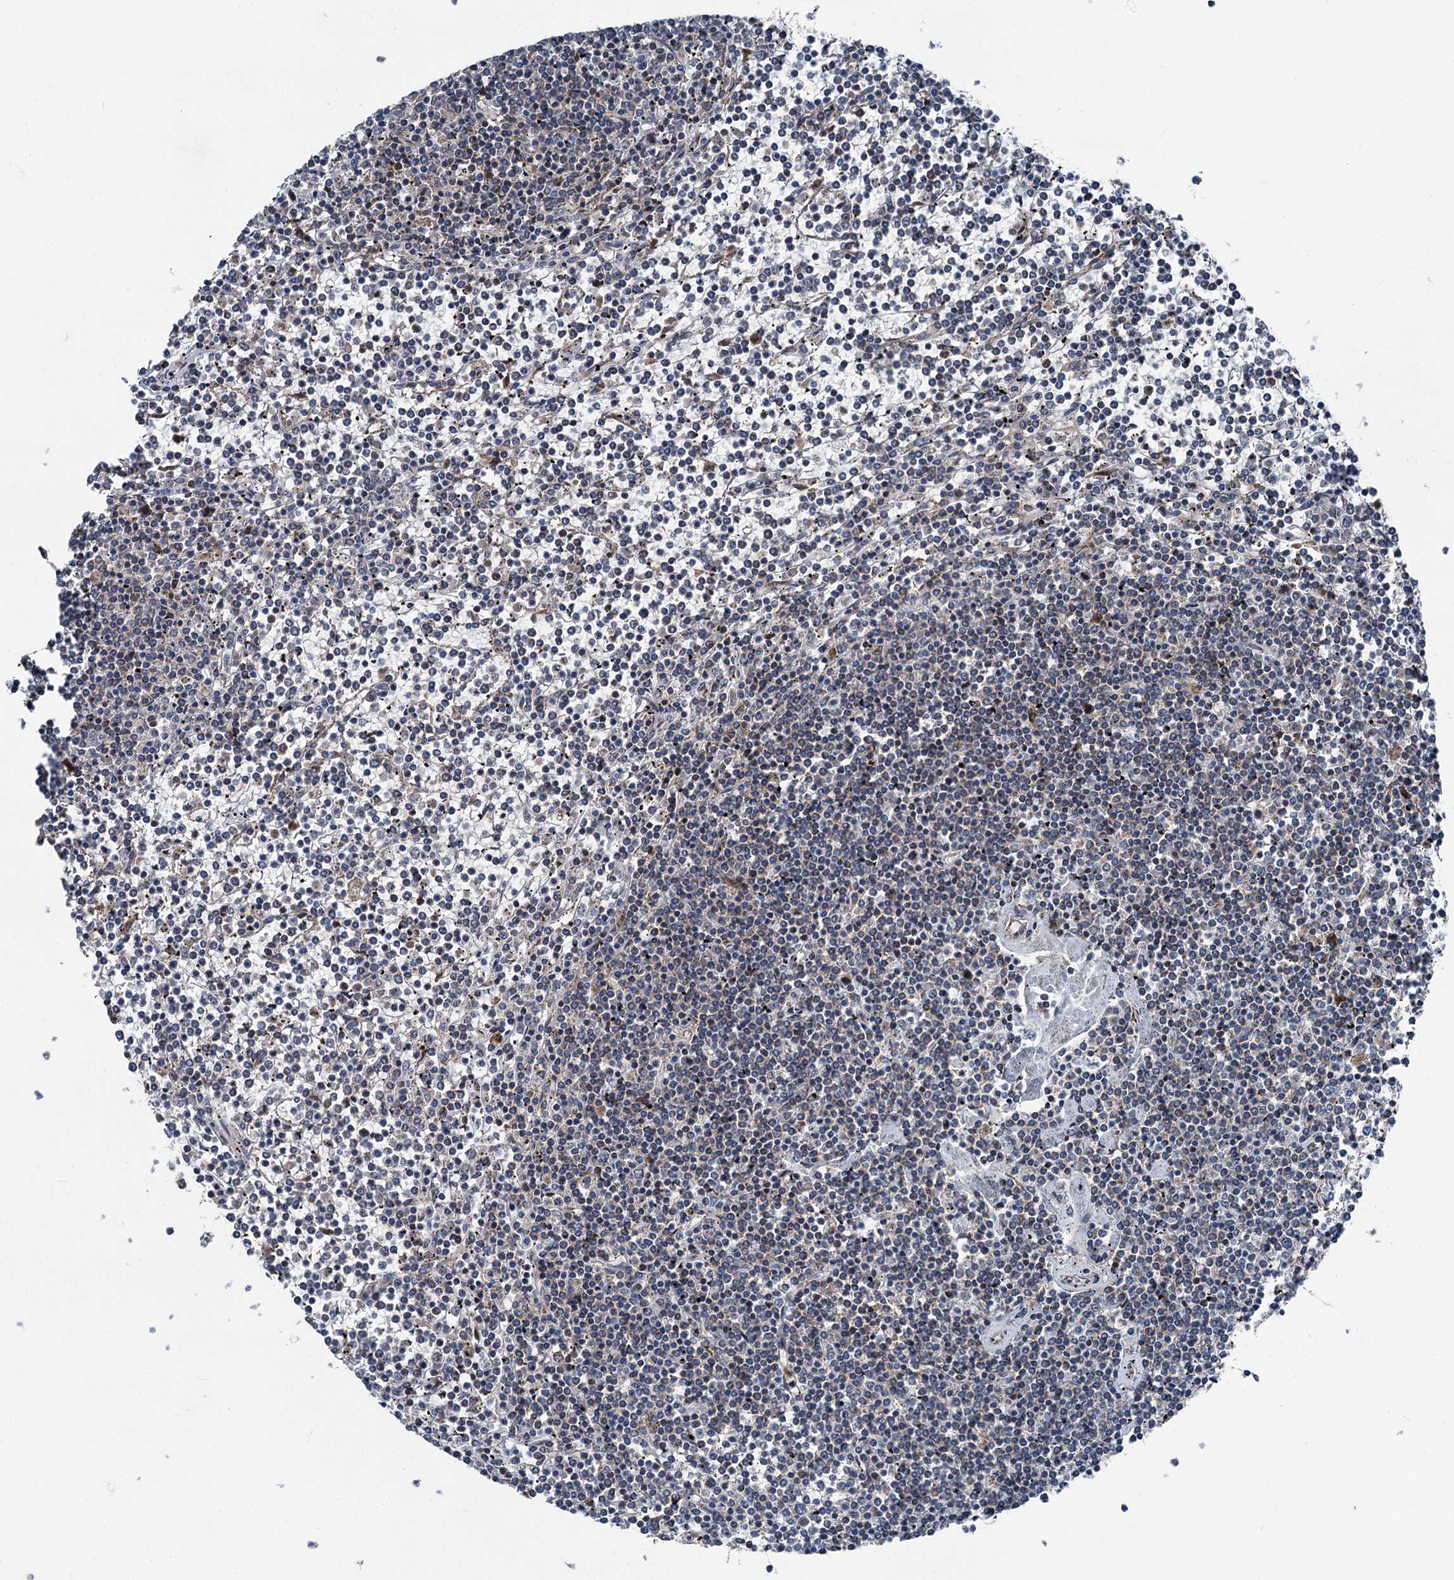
{"staining": {"intensity": "negative", "quantity": "none", "location": "none"}, "tissue": "lymphoma", "cell_type": "Tumor cells", "image_type": "cancer", "snomed": [{"axis": "morphology", "description": "Malignant lymphoma, non-Hodgkin's type, Low grade"}, {"axis": "topography", "description": "Spleen"}], "caption": "Photomicrograph shows no protein staining in tumor cells of lymphoma tissue.", "gene": "RUFY1", "patient": {"sex": "female", "age": 19}}